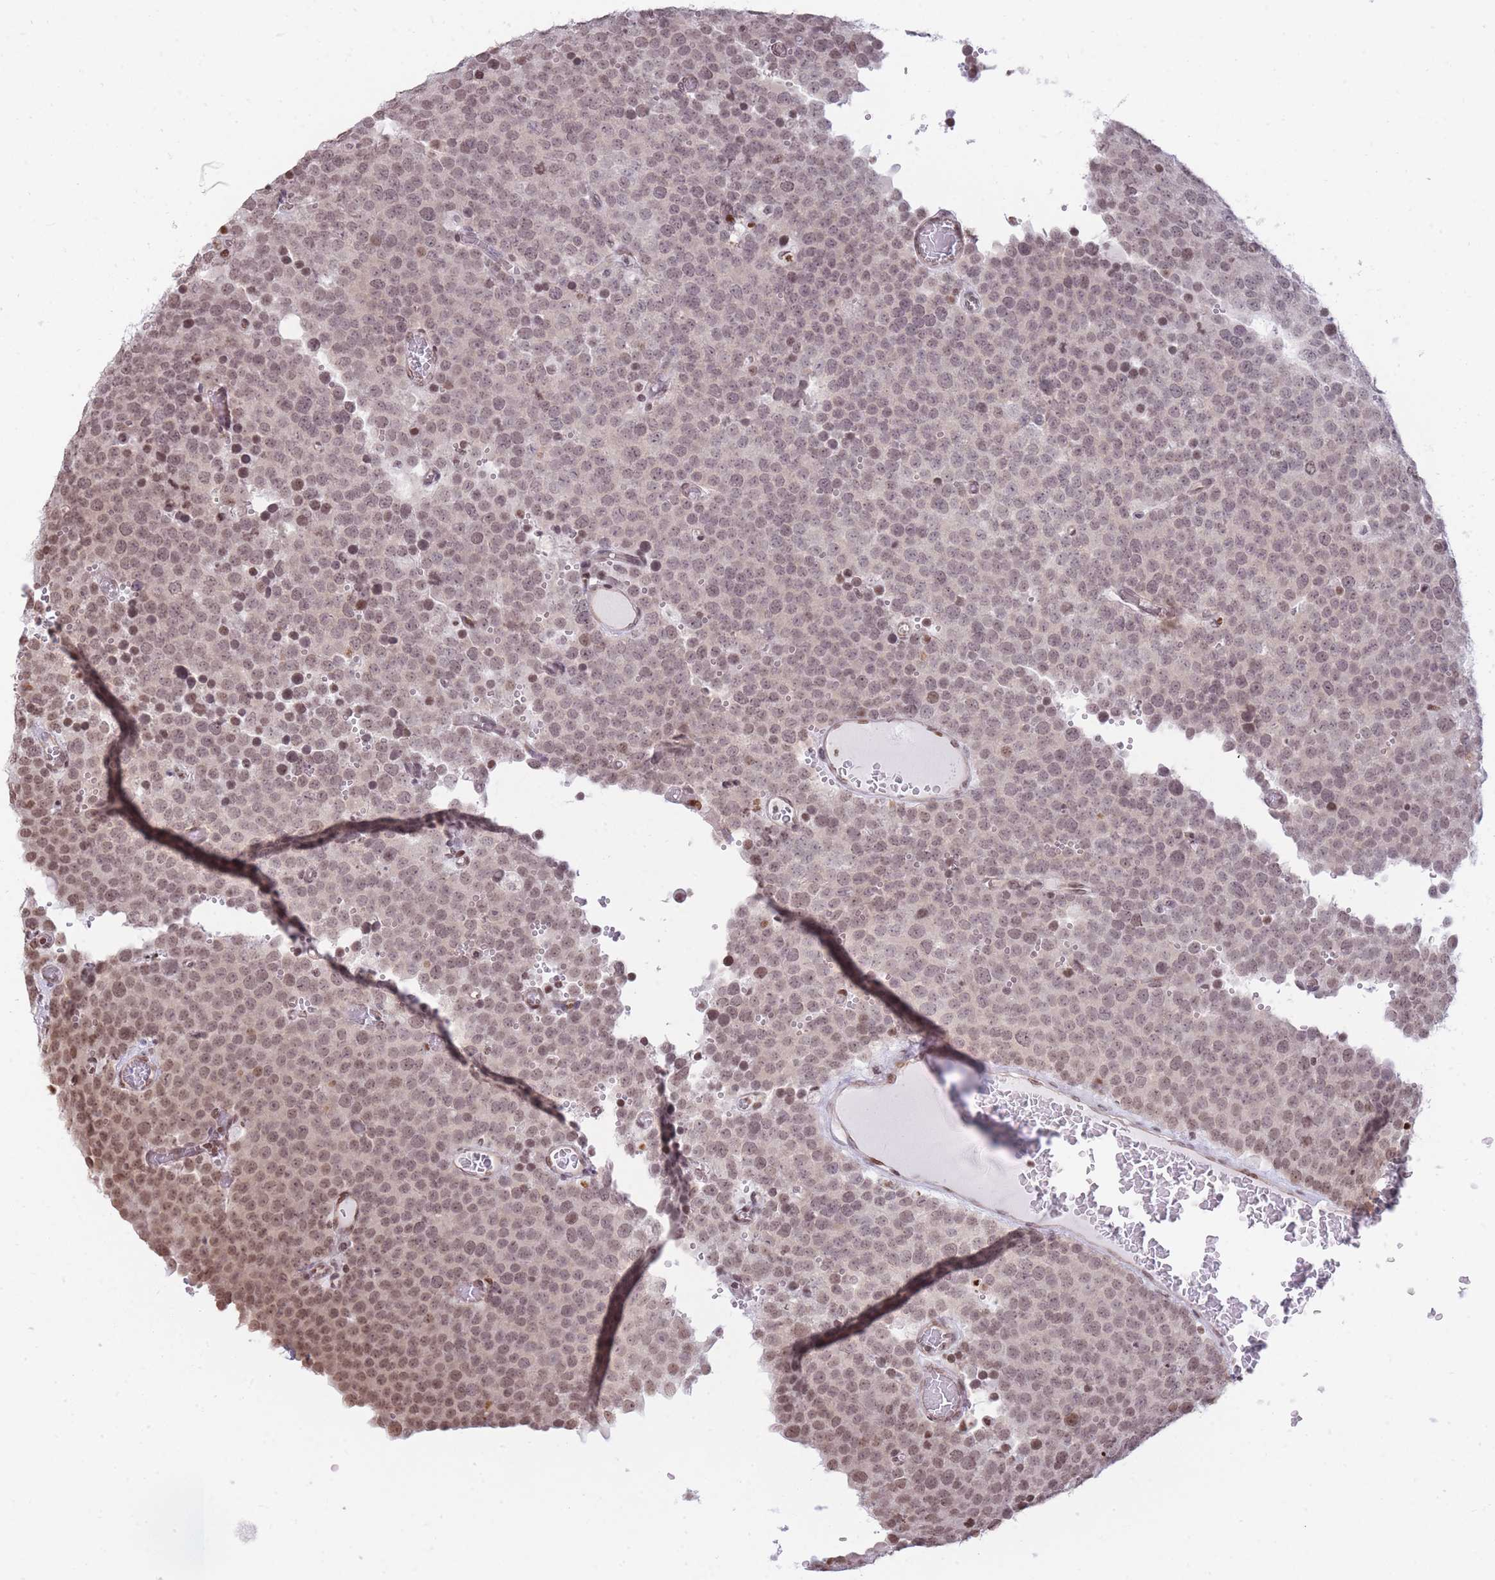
{"staining": {"intensity": "weak", "quantity": ">75%", "location": "nuclear"}, "tissue": "testis cancer", "cell_type": "Tumor cells", "image_type": "cancer", "snomed": [{"axis": "morphology", "description": "Normal tissue, NOS"}, {"axis": "morphology", "description": "Seminoma, NOS"}, {"axis": "topography", "description": "Testis"}], "caption": "A low amount of weak nuclear staining is identified in approximately >75% of tumor cells in testis cancer tissue.", "gene": "SHISAL1", "patient": {"sex": "male", "age": 71}}